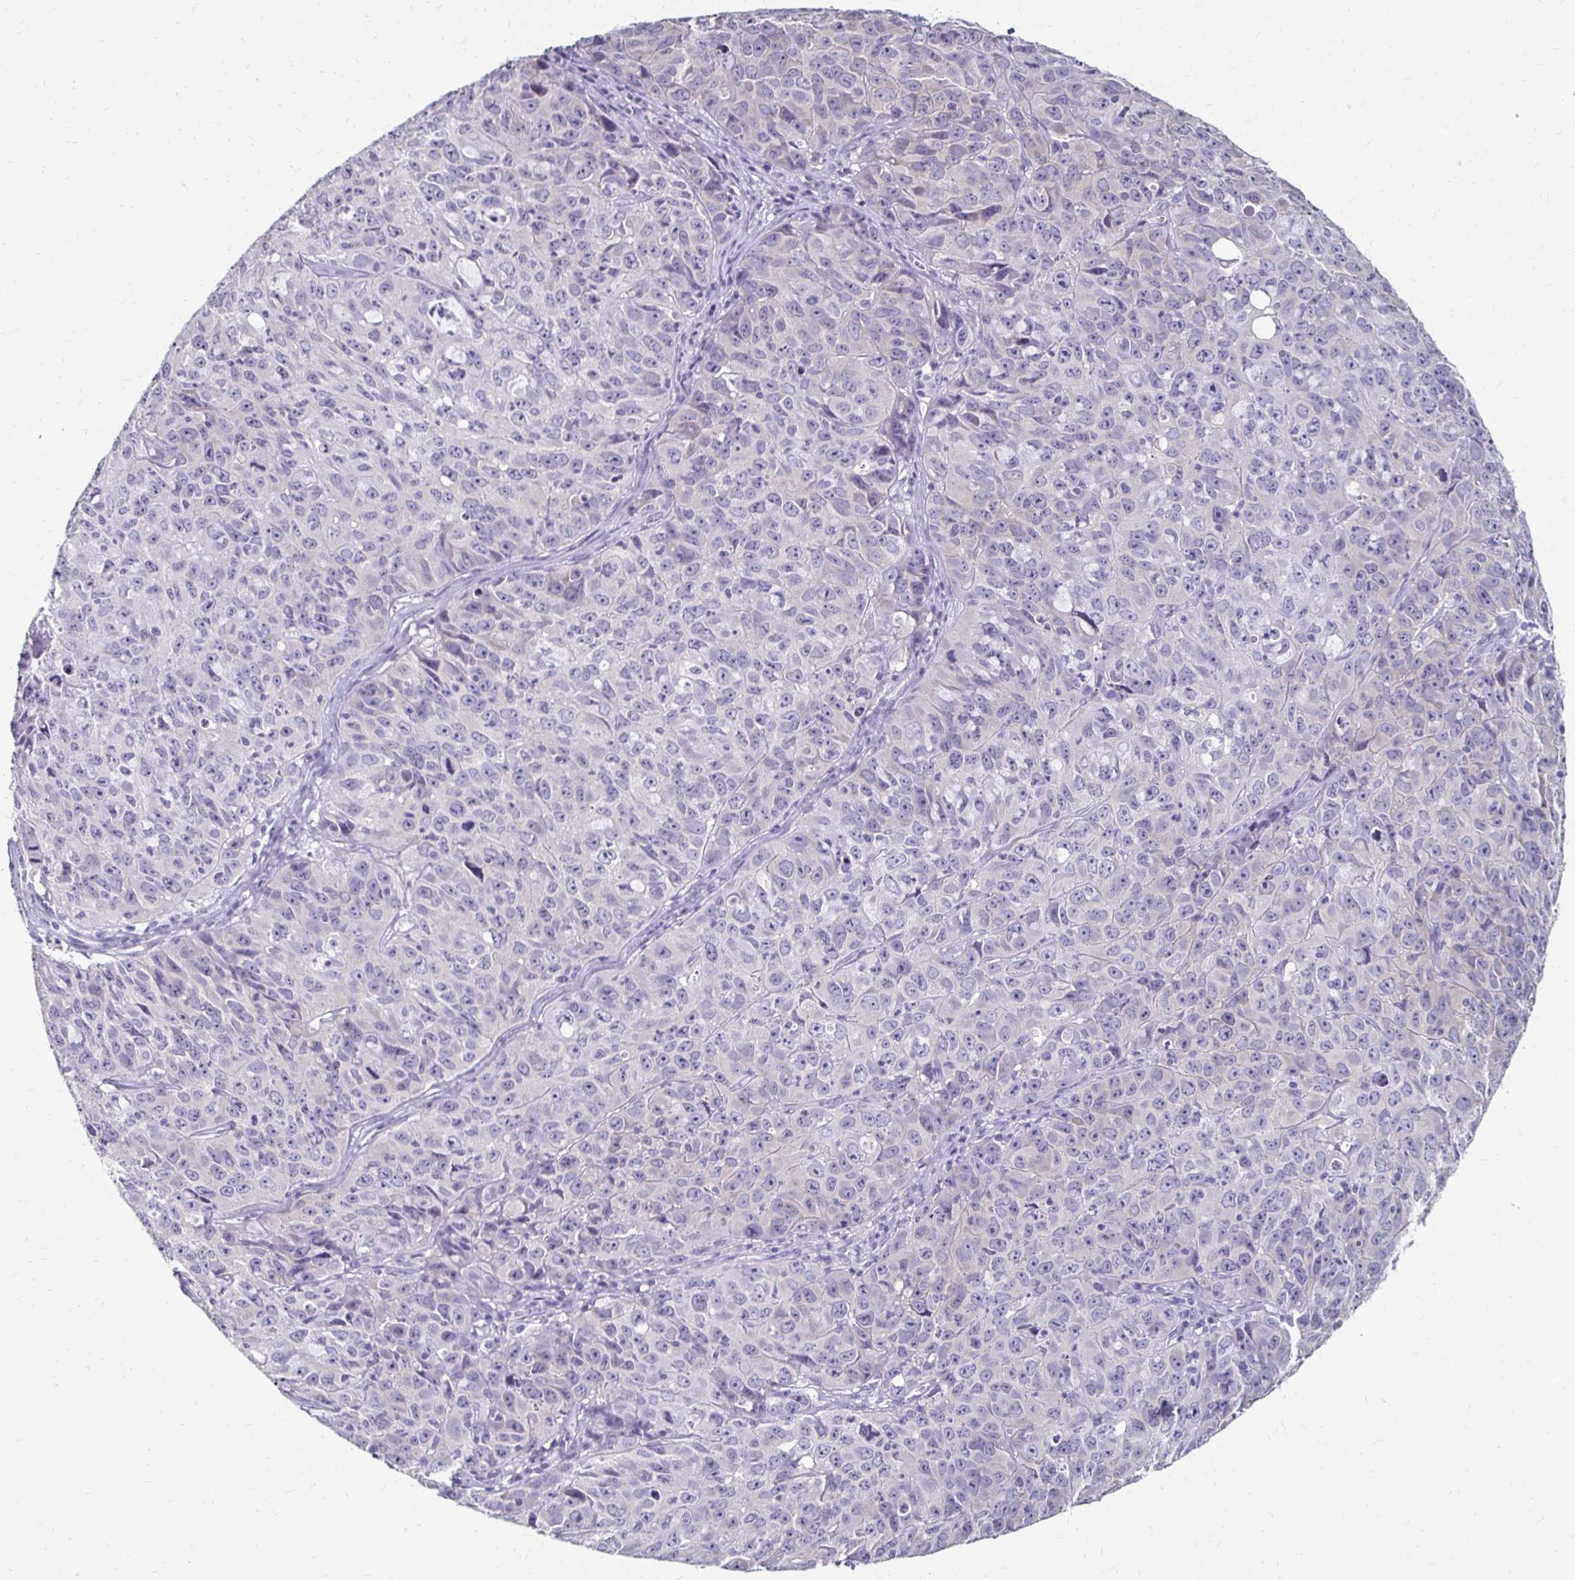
{"staining": {"intensity": "negative", "quantity": "none", "location": "none"}, "tissue": "cervical cancer", "cell_type": "Tumor cells", "image_type": "cancer", "snomed": [{"axis": "morphology", "description": "Squamous cell carcinoma, NOS"}, {"axis": "topography", "description": "Cervix"}], "caption": "Protein analysis of cervical squamous cell carcinoma shows no significant positivity in tumor cells. (DAB immunohistochemistry (IHC) visualized using brightfield microscopy, high magnification).", "gene": "TOMM34", "patient": {"sex": "female", "age": 28}}